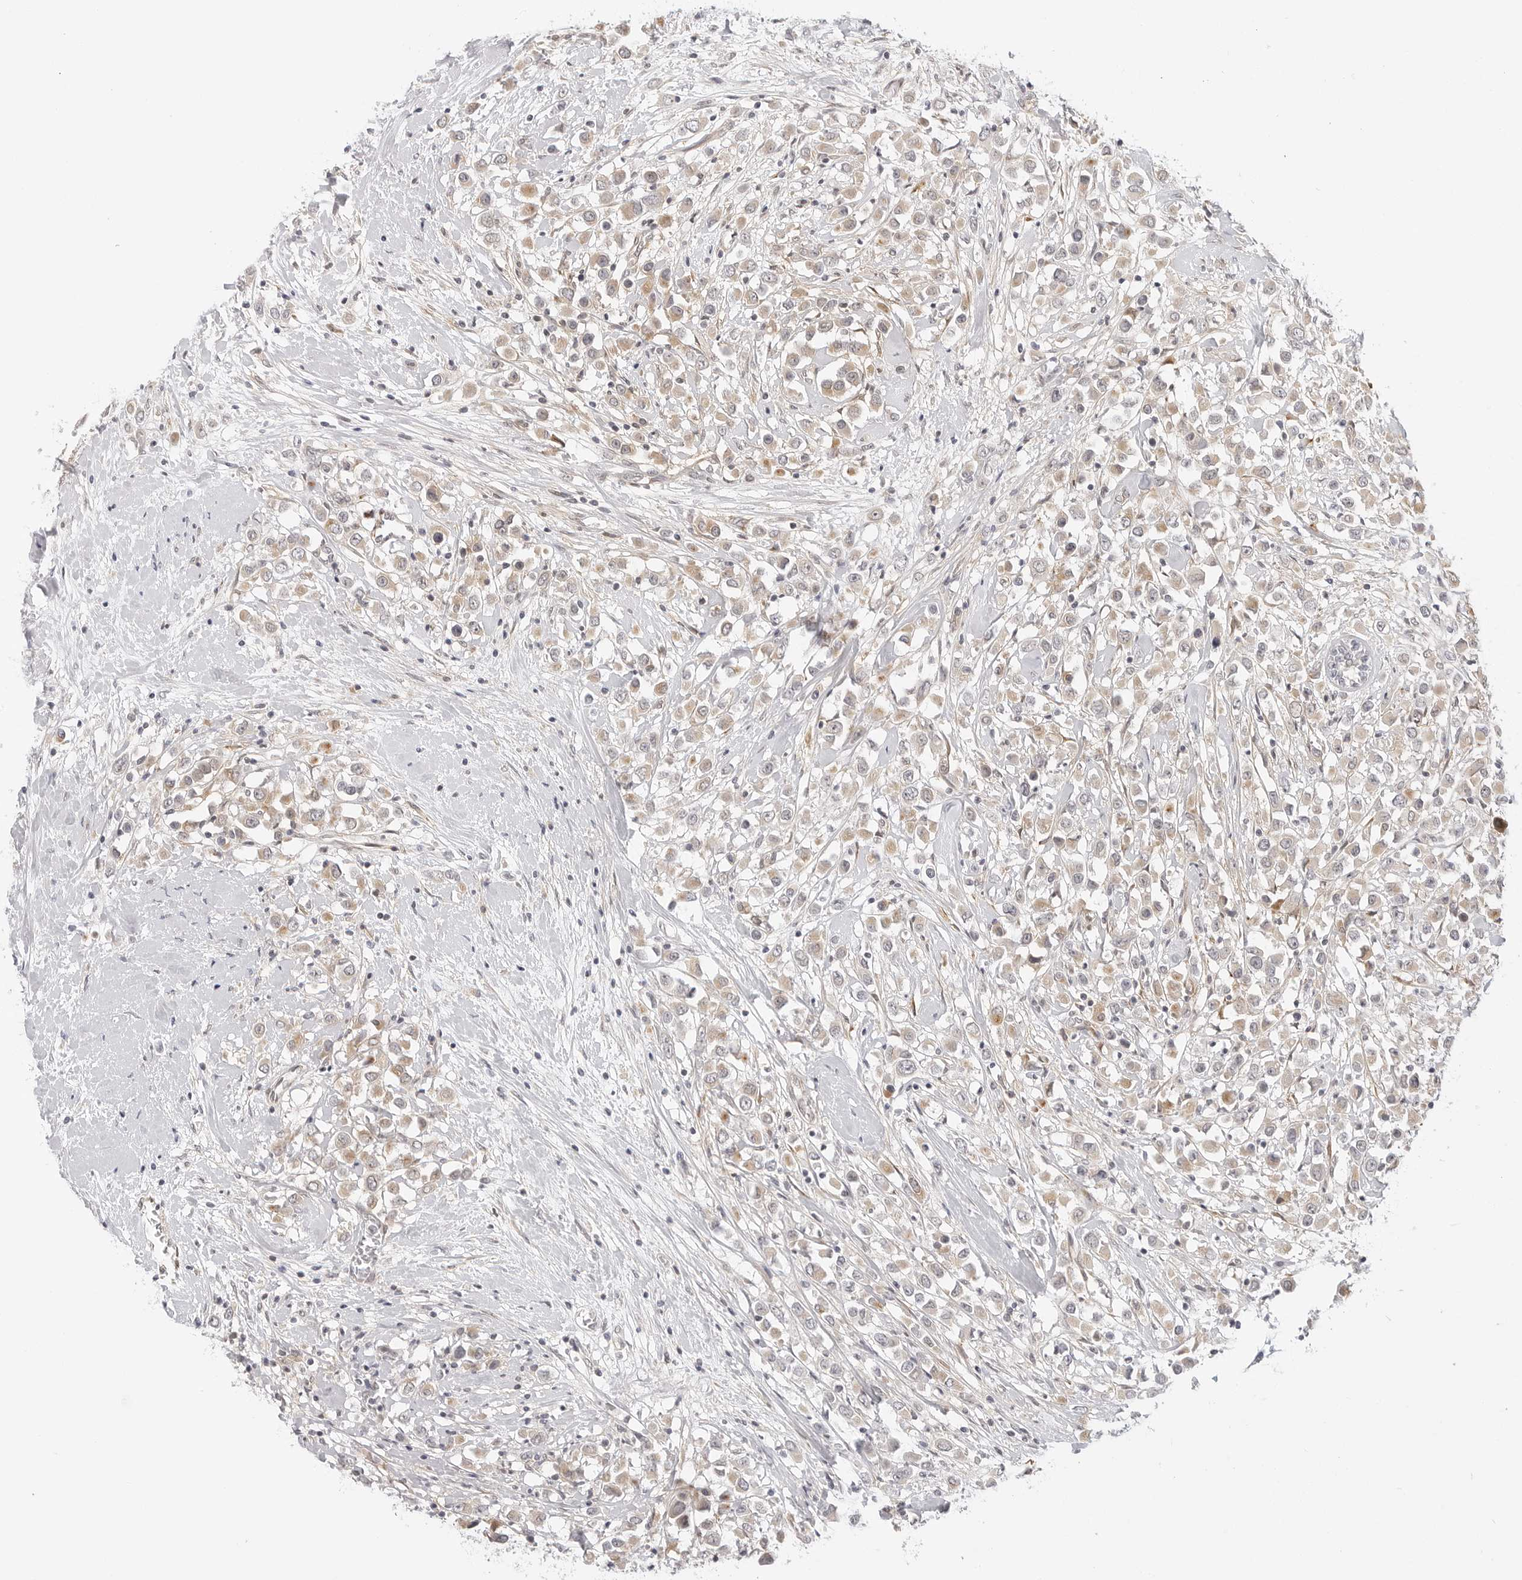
{"staining": {"intensity": "moderate", "quantity": "25%-75%", "location": "cytoplasmic/membranous"}, "tissue": "breast cancer", "cell_type": "Tumor cells", "image_type": "cancer", "snomed": [{"axis": "morphology", "description": "Duct carcinoma"}, {"axis": "topography", "description": "Breast"}], "caption": "The photomicrograph shows immunohistochemical staining of invasive ductal carcinoma (breast). There is moderate cytoplasmic/membranous staining is identified in about 25%-75% of tumor cells.", "gene": "TCP1", "patient": {"sex": "female", "age": 61}}